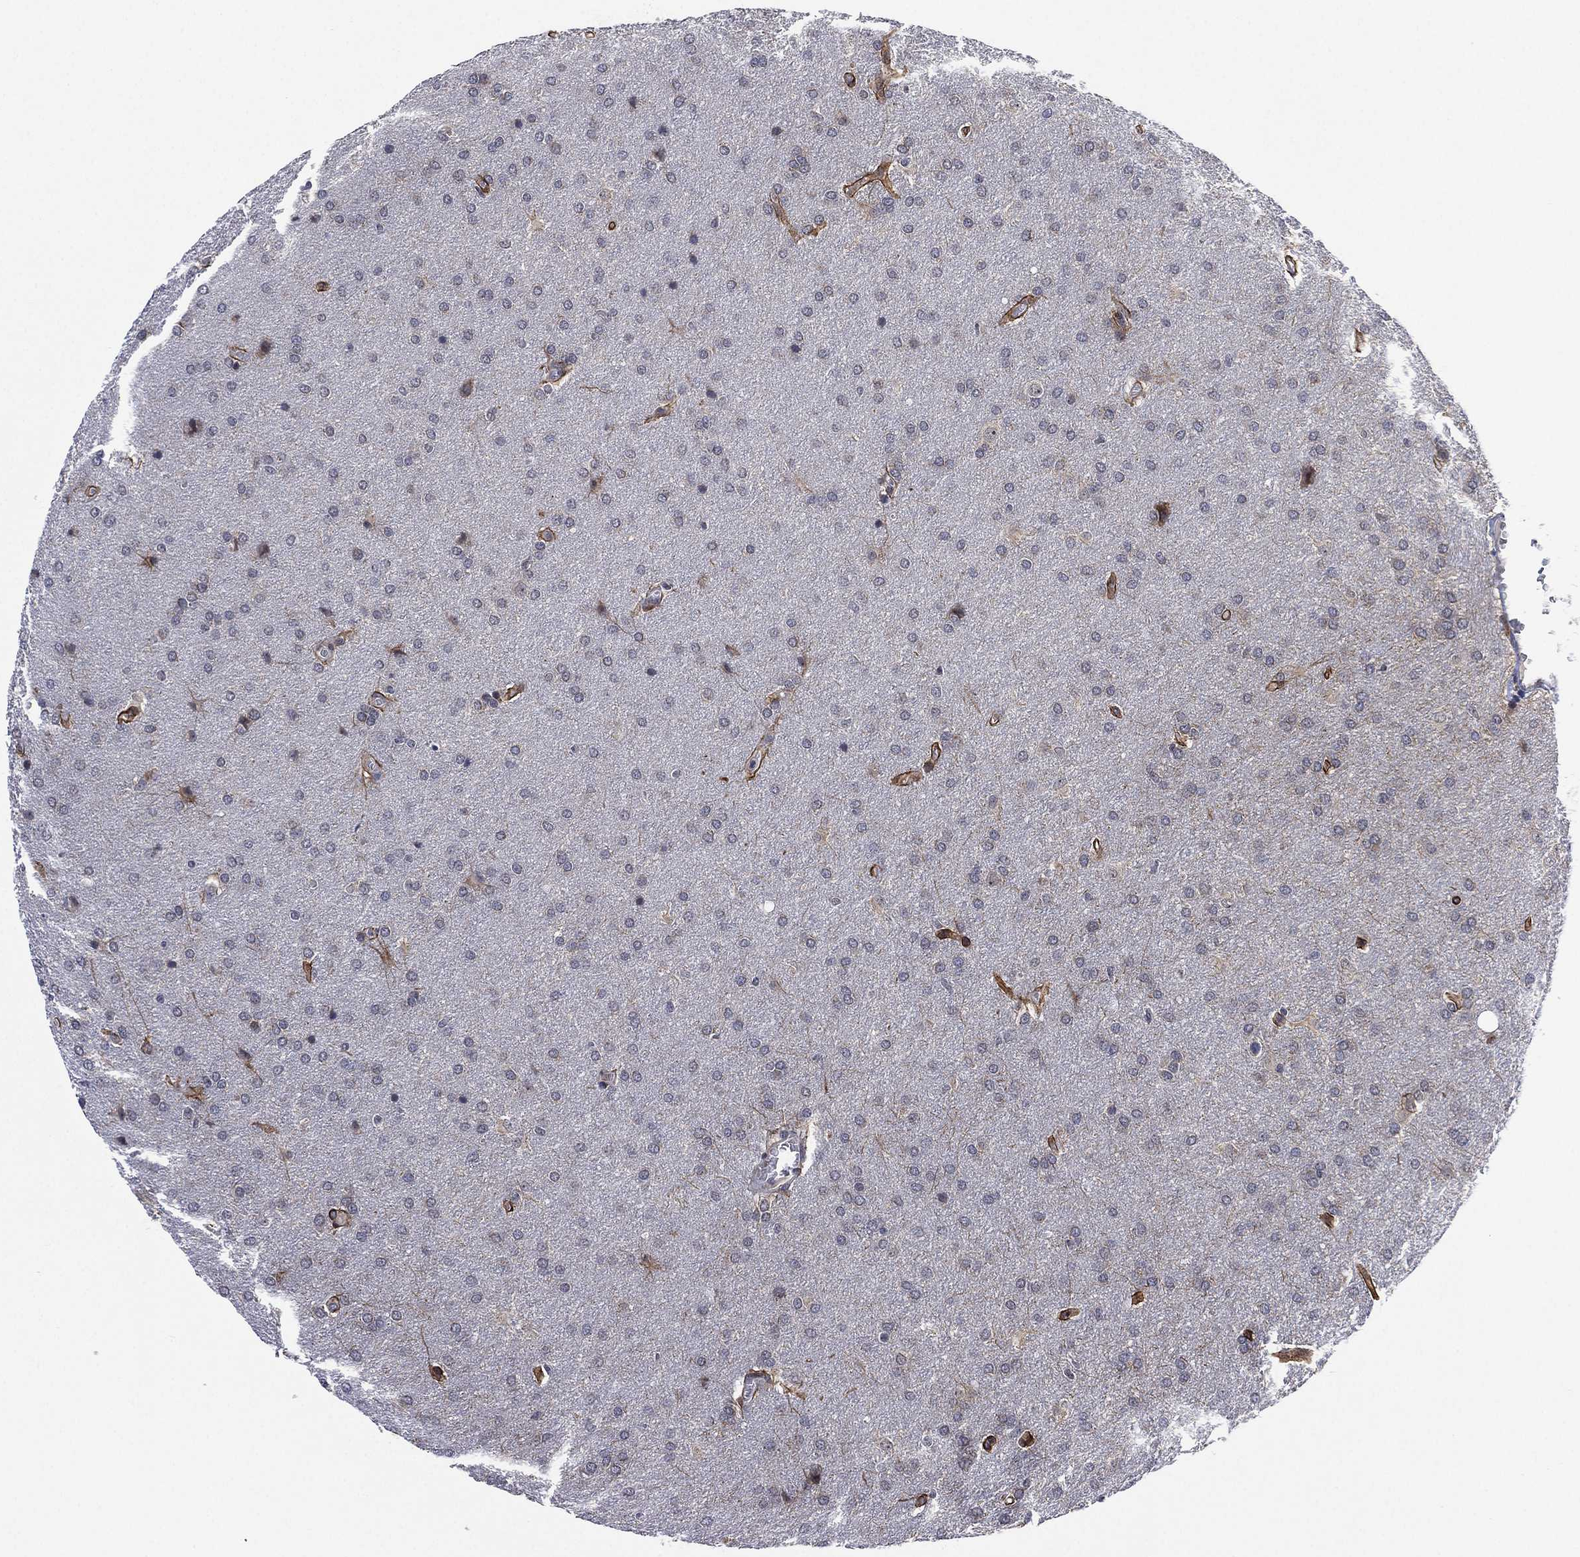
{"staining": {"intensity": "negative", "quantity": "none", "location": "none"}, "tissue": "glioma", "cell_type": "Tumor cells", "image_type": "cancer", "snomed": [{"axis": "morphology", "description": "Glioma, malignant, Low grade"}, {"axis": "topography", "description": "Brain"}], "caption": "The image shows no staining of tumor cells in glioma. (Immunohistochemistry (ihc), brightfield microscopy, high magnification).", "gene": "SELENOO", "patient": {"sex": "female", "age": 32}}